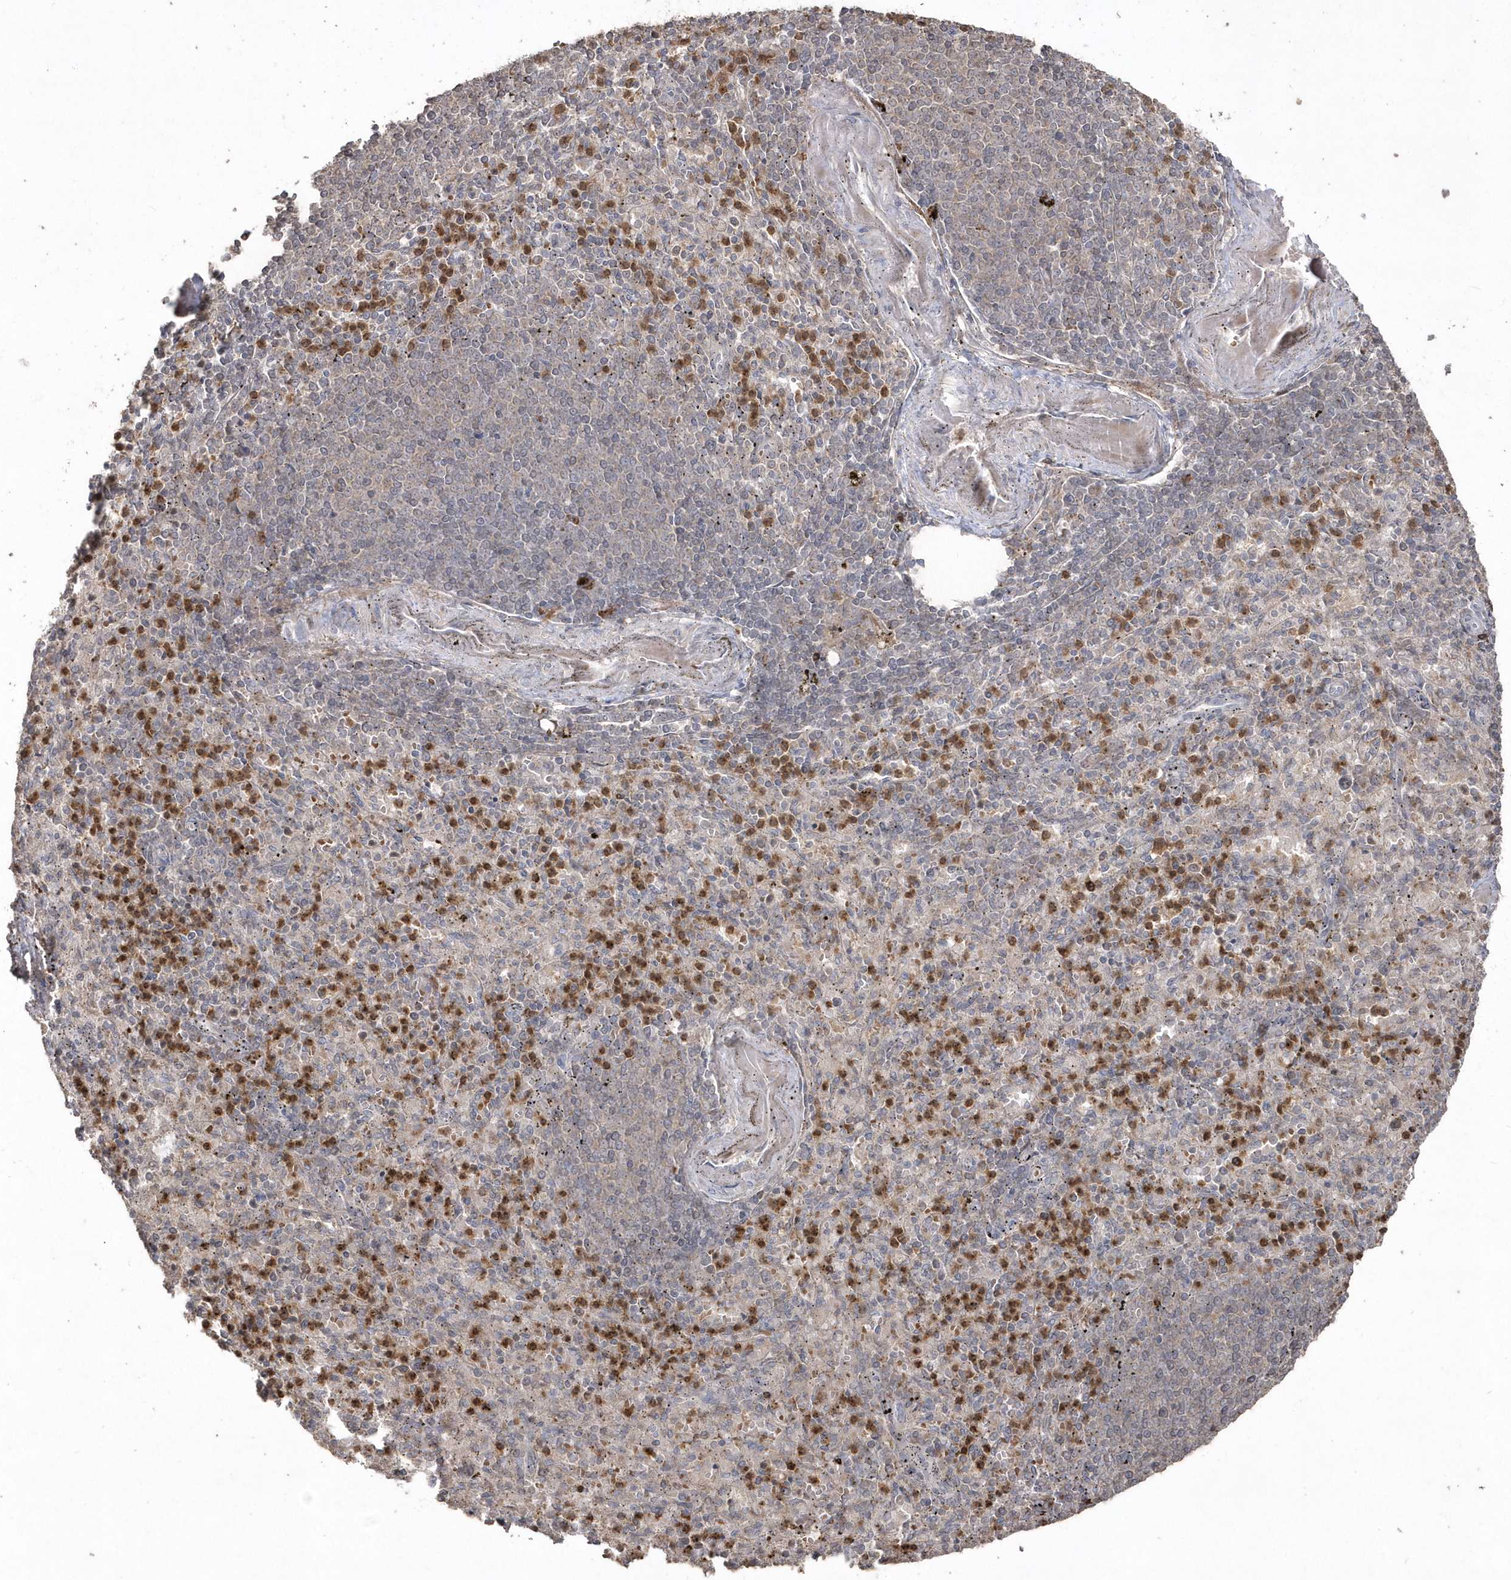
{"staining": {"intensity": "moderate", "quantity": "<25%", "location": "cytoplasmic/membranous"}, "tissue": "spleen", "cell_type": "Cells in red pulp", "image_type": "normal", "snomed": [{"axis": "morphology", "description": "Normal tissue, NOS"}, {"axis": "topography", "description": "Spleen"}], "caption": "Benign spleen demonstrates moderate cytoplasmic/membranous staining in about <25% of cells in red pulp (DAB IHC, brown staining for protein, blue staining for nuclei)..", "gene": "GEMIN6", "patient": {"sex": "female", "age": 74}}